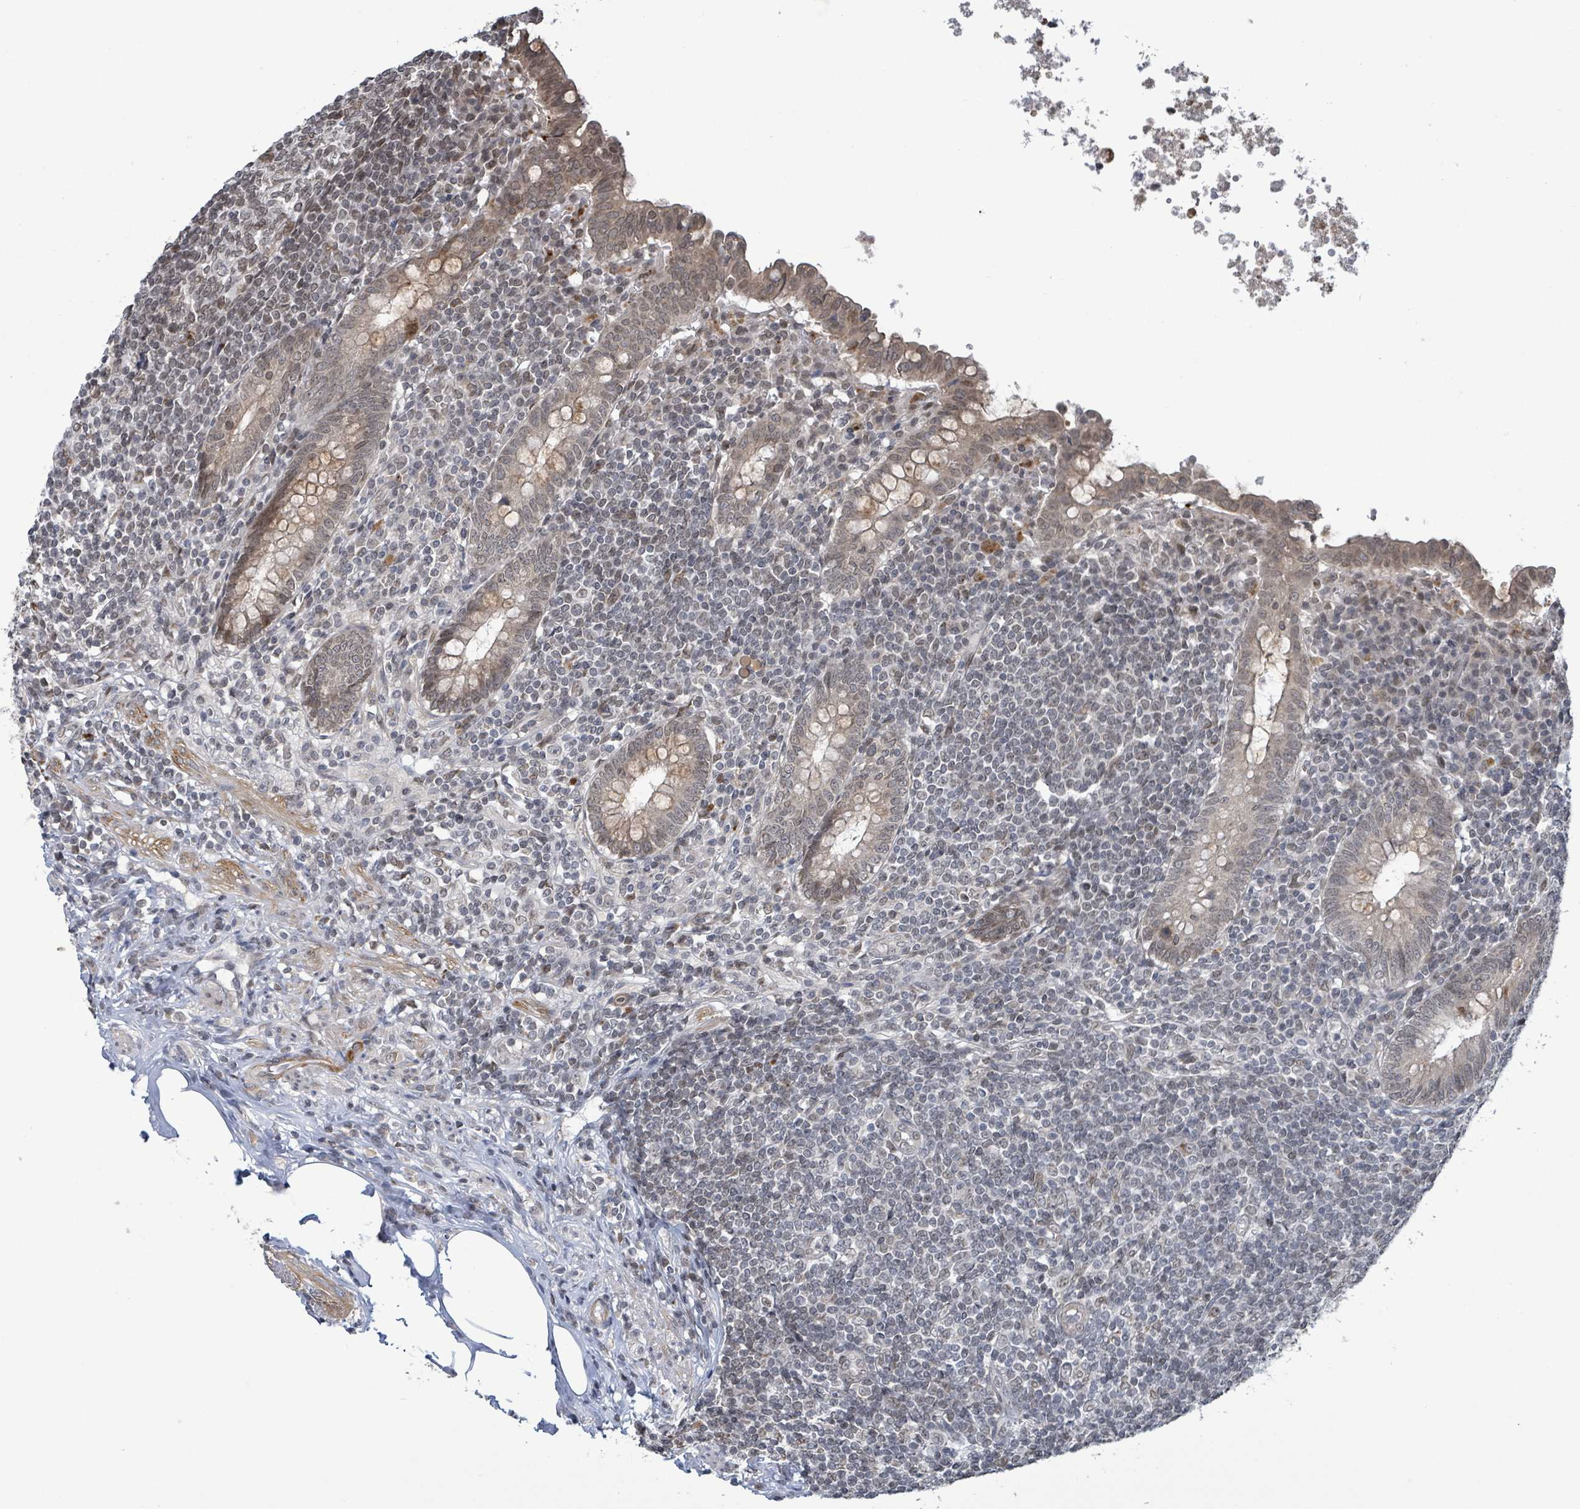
{"staining": {"intensity": "weak", "quantity": ">75%", "location": "cytoplasmic/membranous,nuclear"}, "tissue": "appendix", "cell_type": "Glandular cells", "image_type": "normal", "snomed": [{"axis": "morphology", "description": "Normal tissue, NOS"}, {"axis": "topography", "description": "Appendix"}], "caption": "Appendix stained with a protein marker displays weak staining in glandular cells.", "gene": "SBF2", "patient": {"sex": "male", "age": 83}}